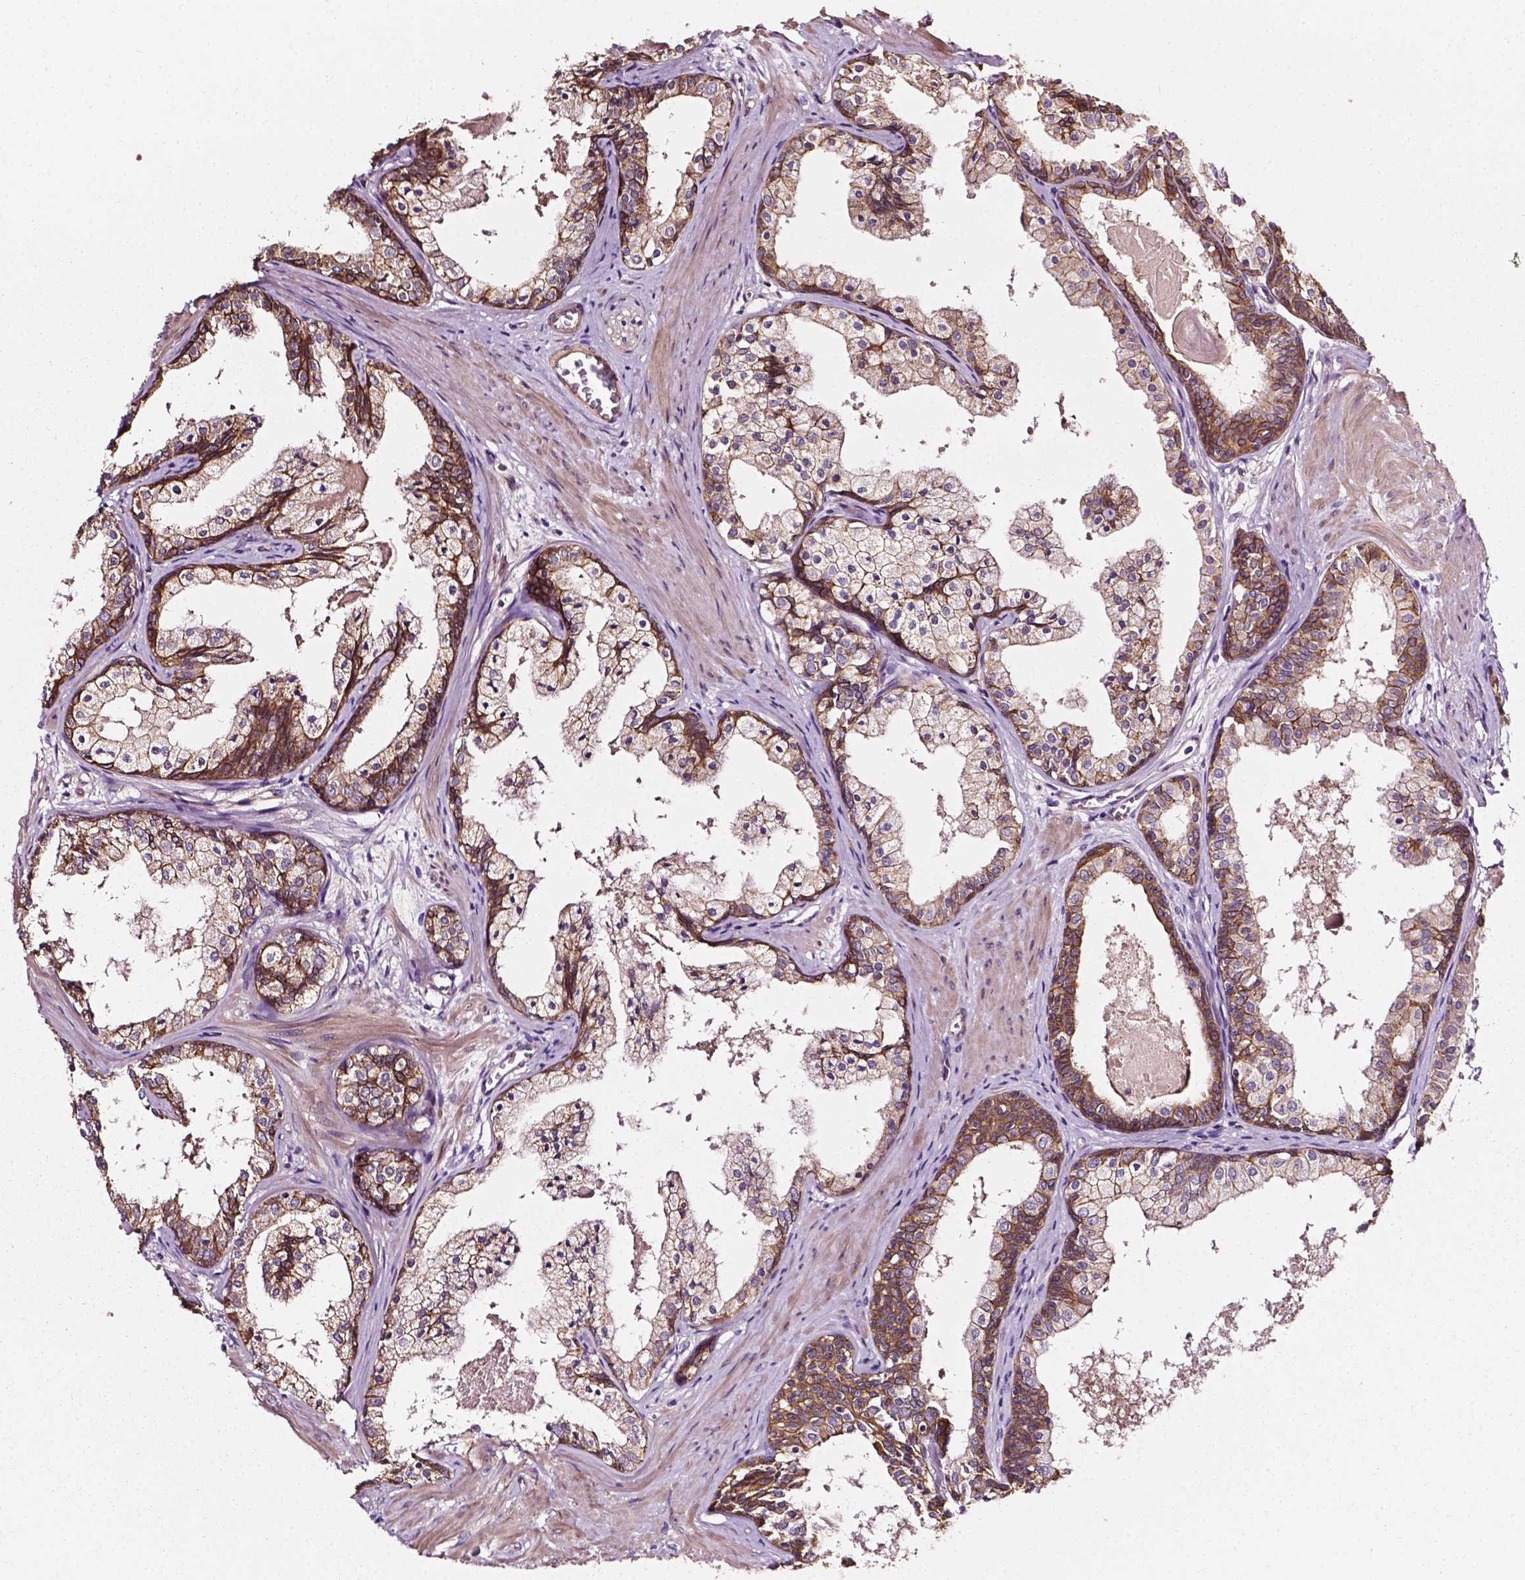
{"staining": {"intensity": "moderate", "quantity": ">75%", "location": "cytoplasmic/membranous"}, "tissue": "prostate", "cell_type": "Glandular cells", "image_type": "normal", "snomed": [{"axis": "morphology", "description": "Normal tissue, NOS"}, {"axis": "topography", "description": "Prostate"}], "caption": "High-magnification brightfield microscopy of benign prostate stained with DAB (brown) and counterstained with hematoxylin (blue). glandular cells exhibit moderate cytoplasmic/membranous expression is appreciated in approximately>75% of cells.", "gene": "ATG16L1", "patient": {"sex": "male", "age": 61}}